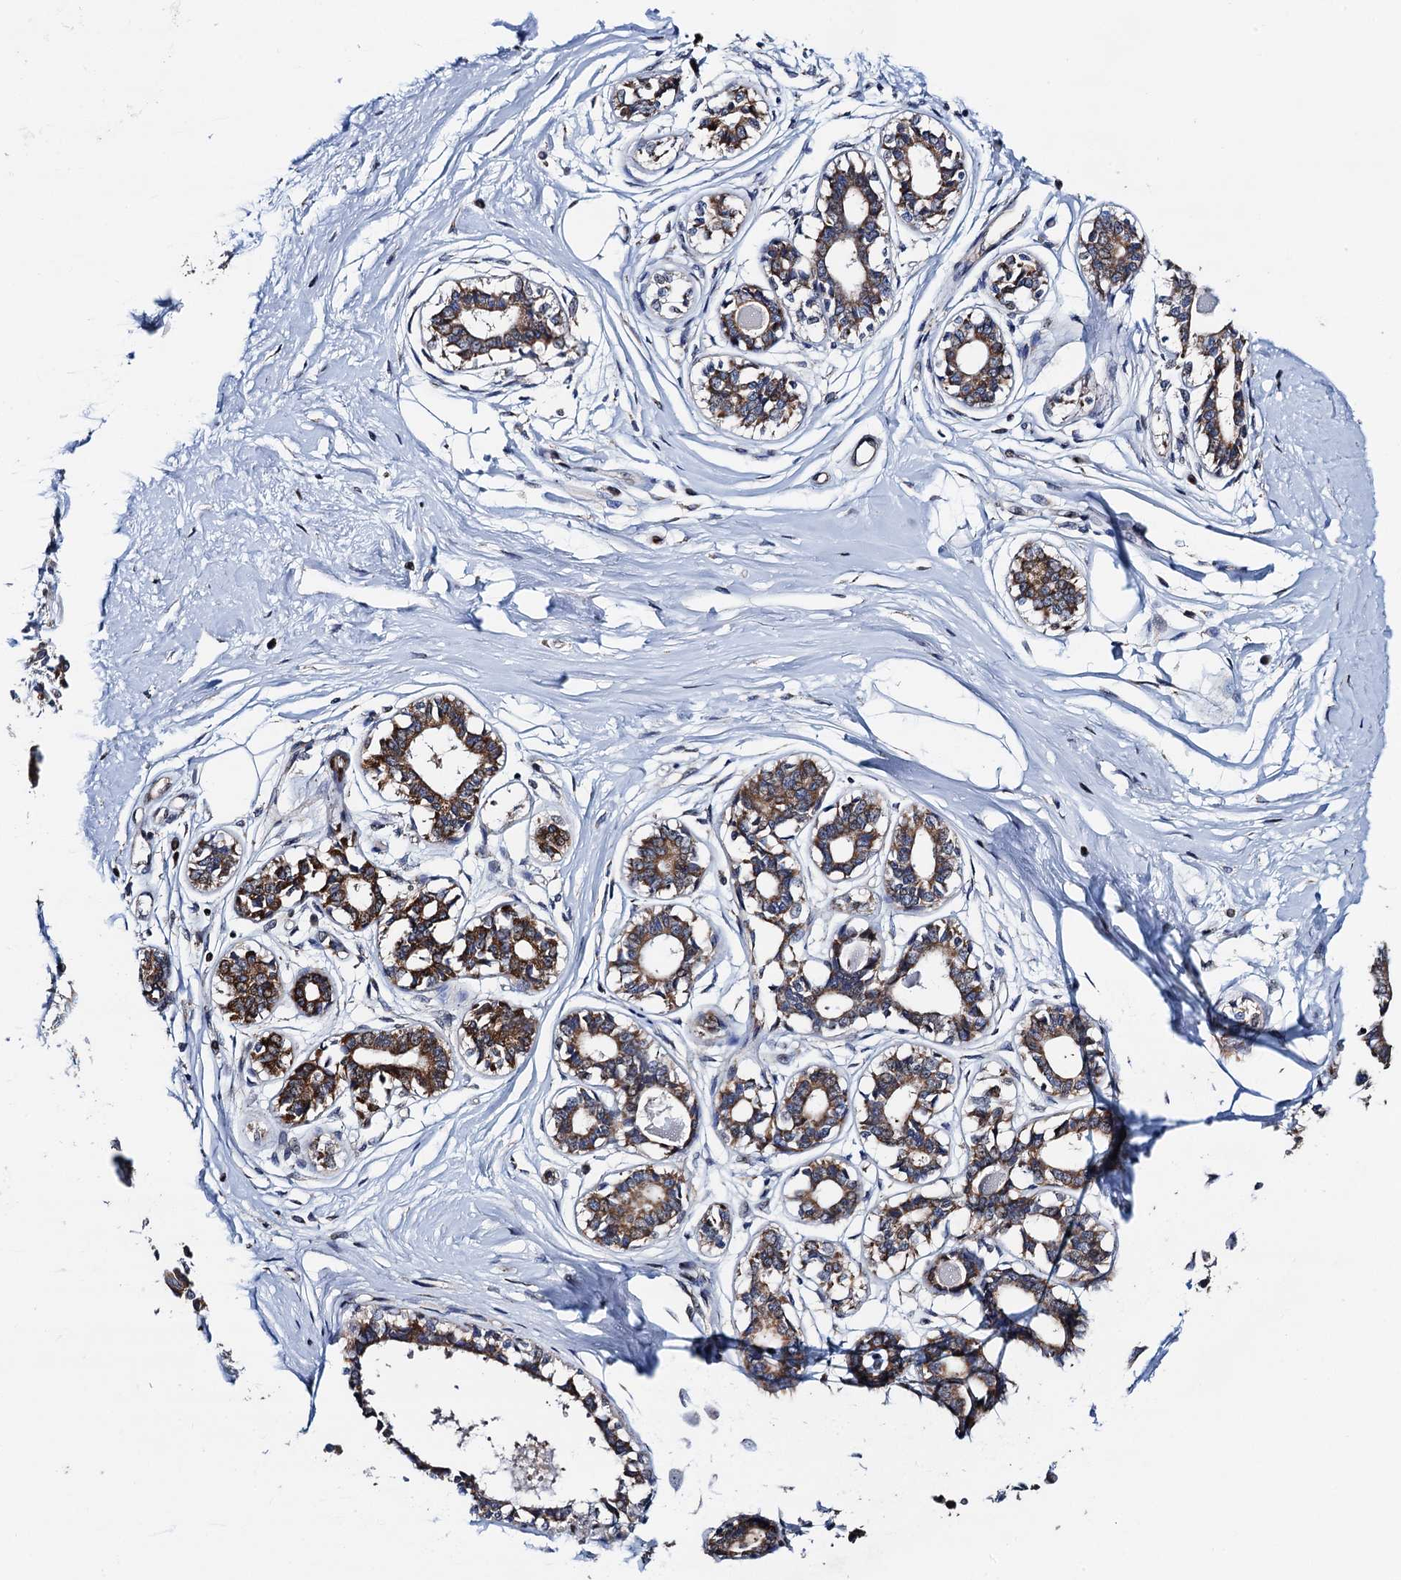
{"staining": {"intensity": "negative", "quantity": "none", "location": "none"}, "tissue": "breast", "cell_type": "Adipocytes", "image_type": "normal", "snomed": [{"axis": "morphology", "description": "Normal tissue, NOS"}, {"axis": "topography", "description": "Breast"}], "caption": "Protein analysis of unremarkable breast displays no significant expression in adipocytes. The staining is performed using DAB brown chromogen with nuclei counter-stained in using hematoxylin.", "gene": "PTCD3", "patient": {"sex": "female", "age": 45}}